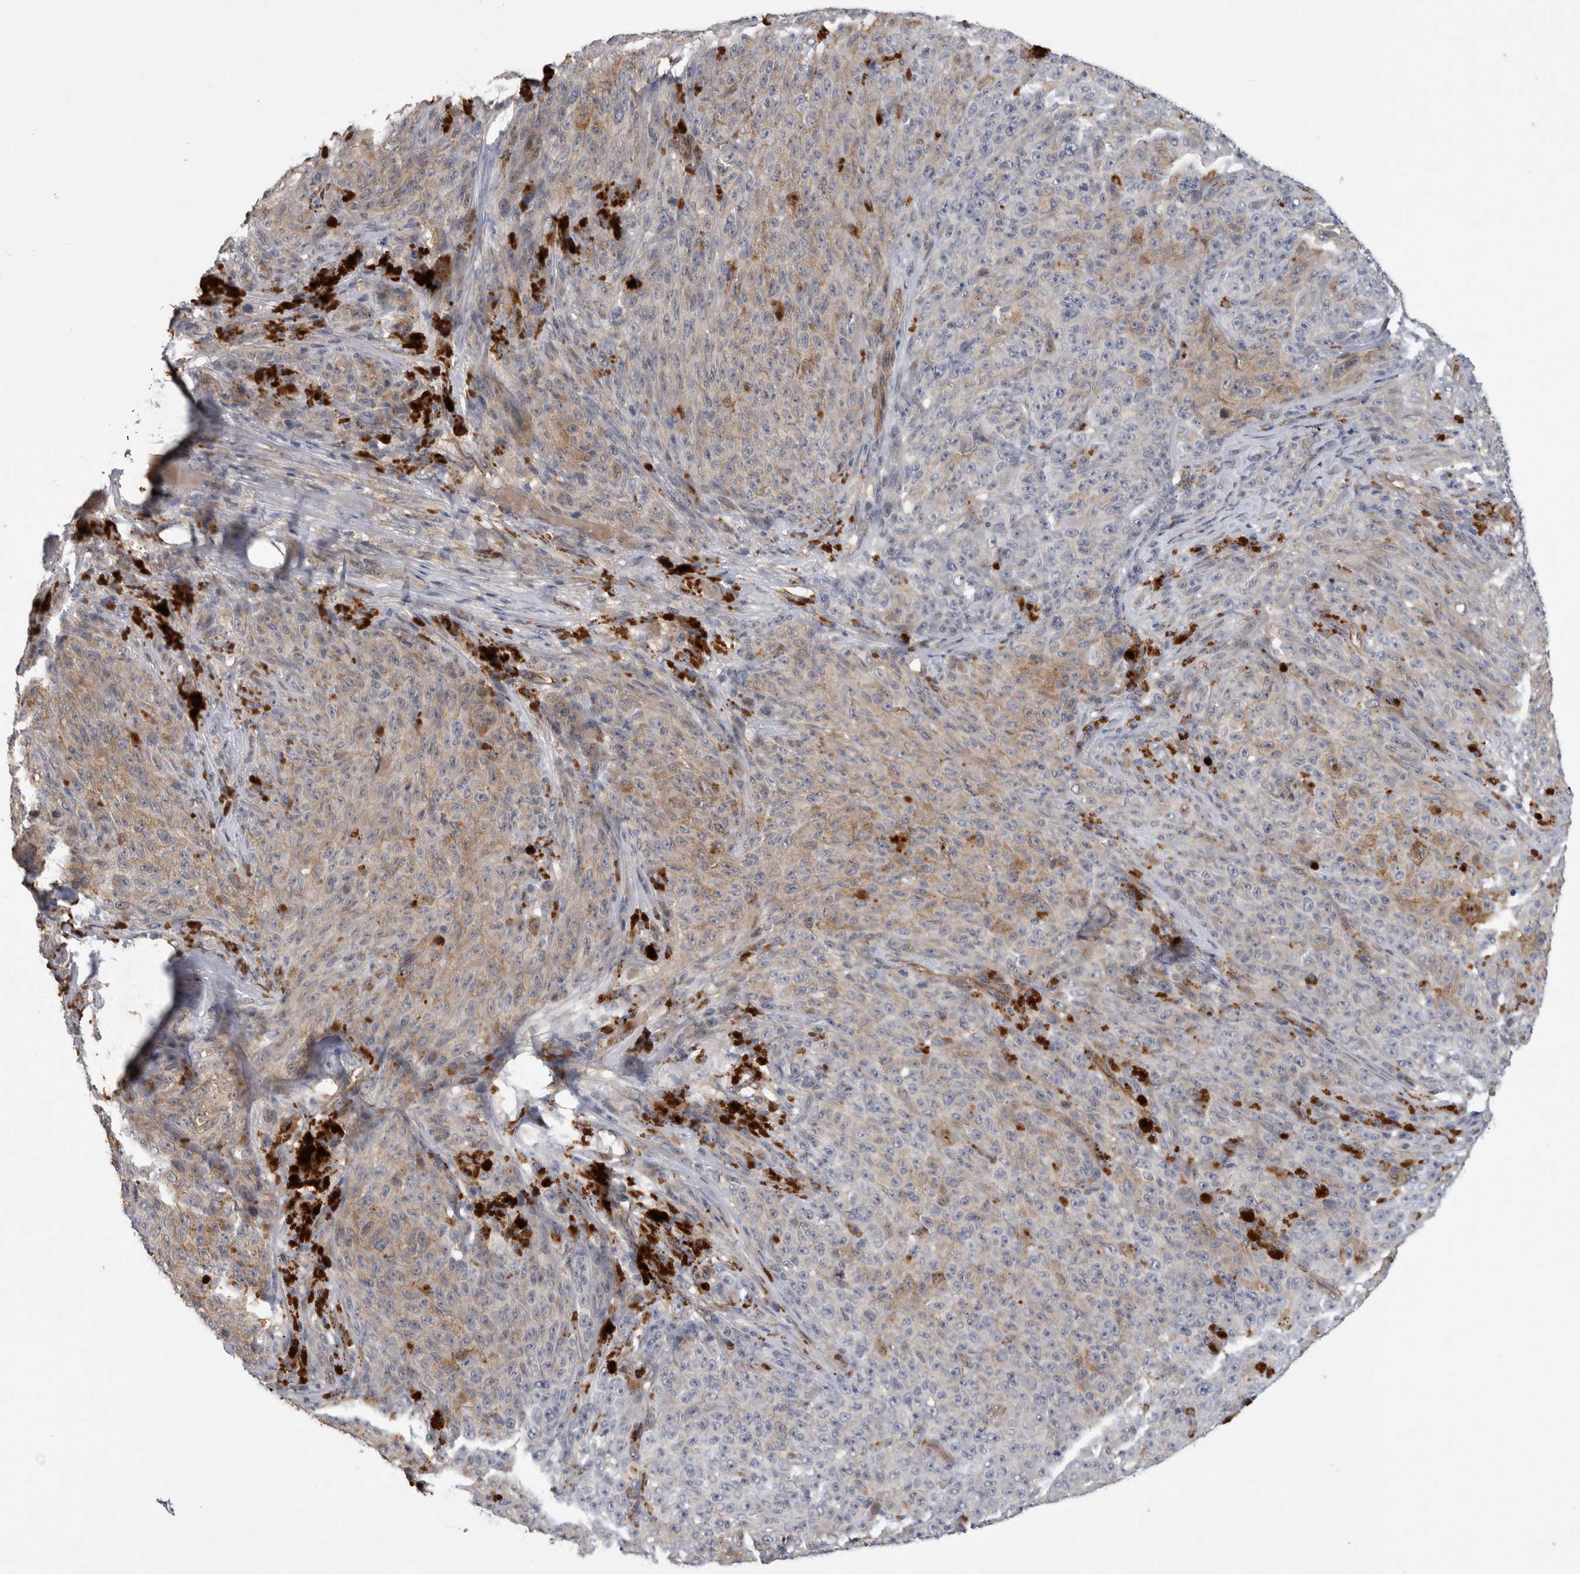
{"staining": {"intensity": "weak", "quantity": "25%-75%", "location": "cytoplasmic/membranous"}, "tissue": "melanoma", "cell_type": "Tumor cells", "image_type": "cancer", "snomed": [{"axis": "morphology", "description": "Malignant melanoma, NOS"}, {"axis": "topography", "description": "Skin"}], "caption": "High-magnification brightfield microscopy of malignant melanoma stained with DAB (brown) and counterstained with hematoxylin (blue). tumor cells exhibit weak cytoplasmic/membranous staining is present in approximately25%-75% of cells.", "gene": "ANKFY1", "patient": {"sex": "female", "age": 82}}